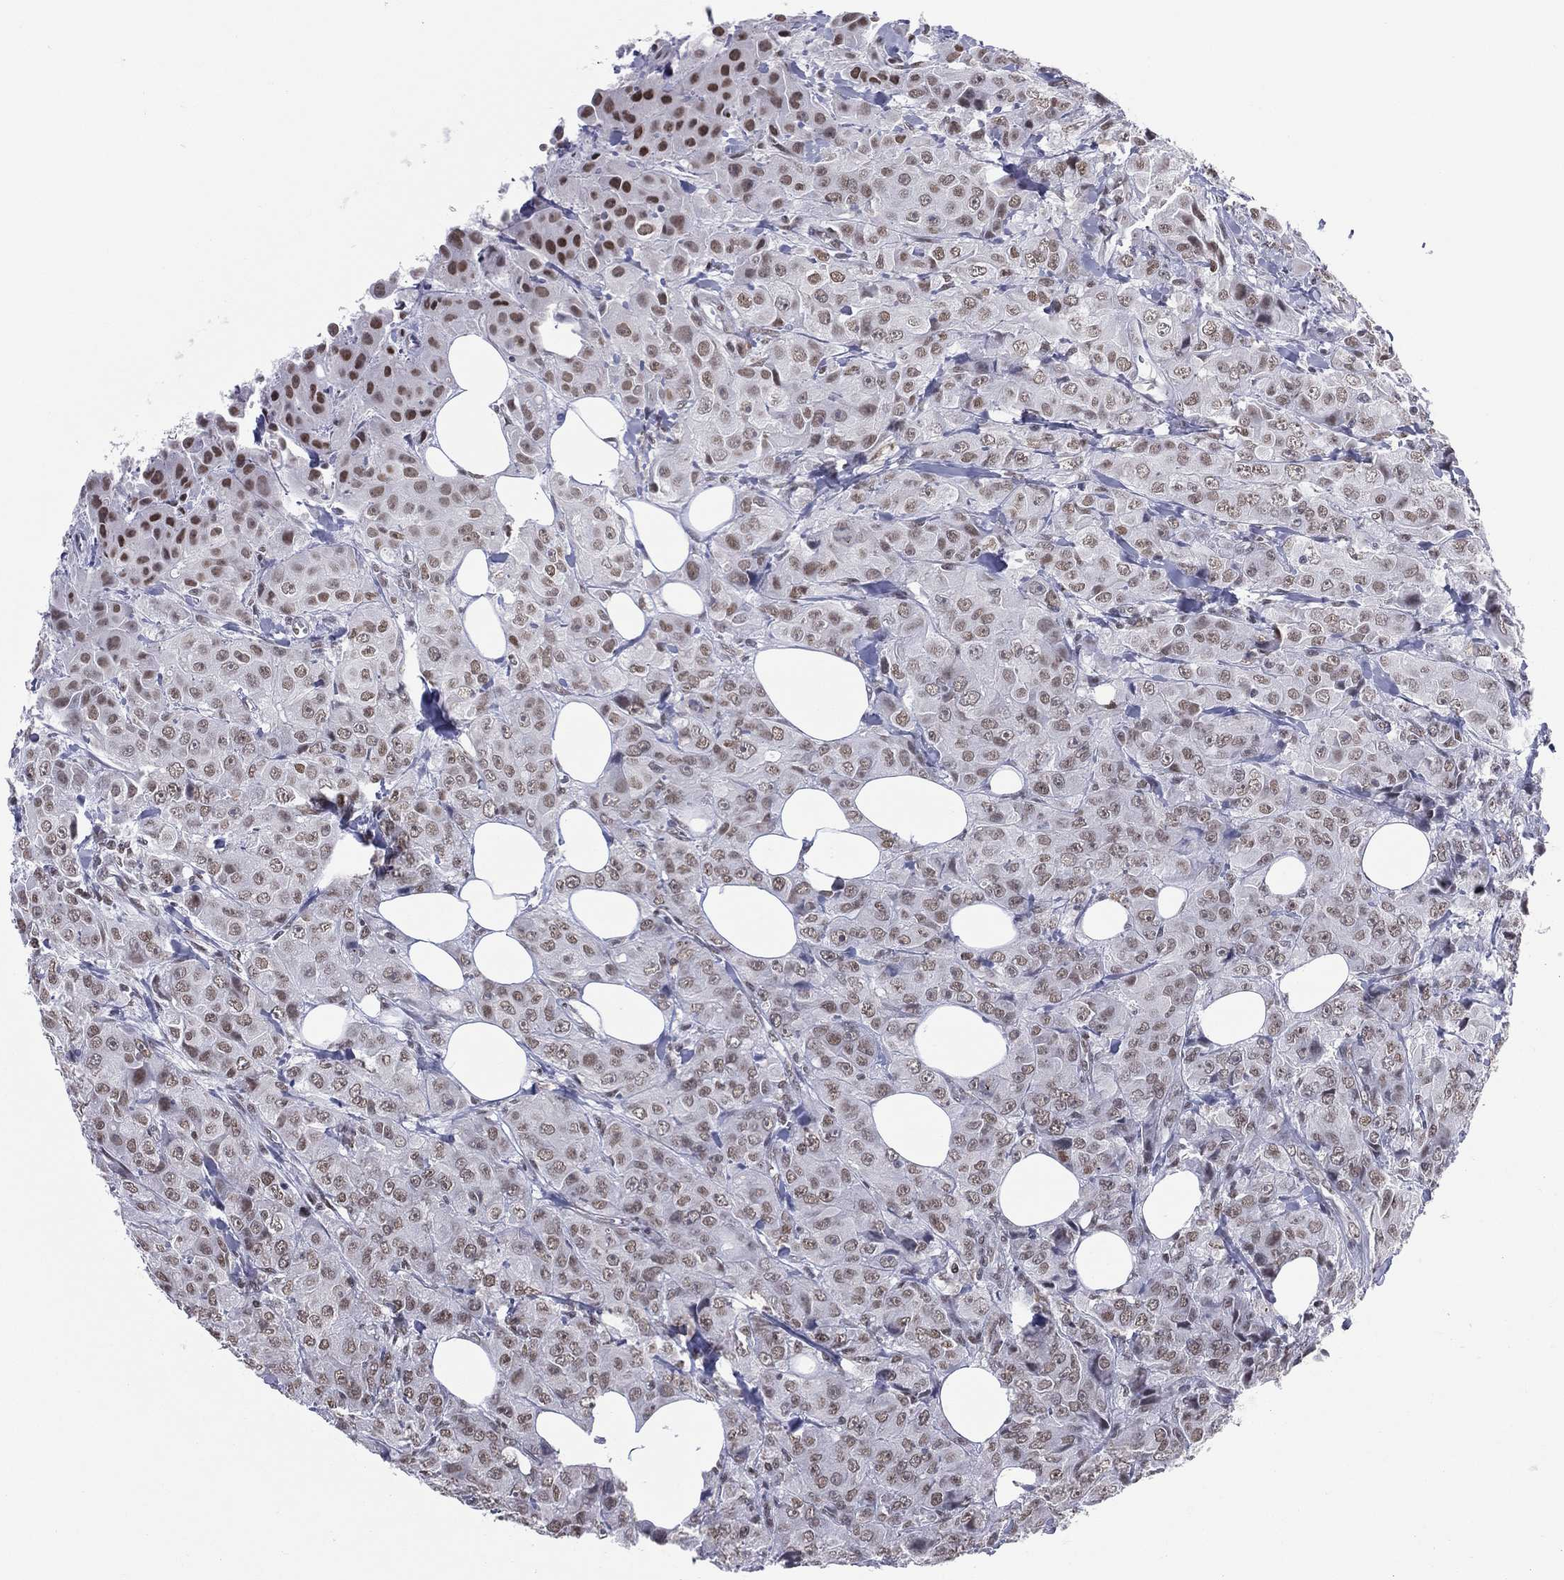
{"staining": {"intensity": "moderate", "quantity": "<25%", "location": "nuclear"}, "tissue": "breast cancer", "cell_type": "Tumor cells", "image_type": "cancer", "snomed": [{"axis": "morphology", "description": "Duct carcinoma"}, {"axis": "topography", "description": "Breast"}], "caption": "Human intraductal carcinoma (breast) stained for a protein (brown) exhibits moderate nuclear positive positivity in approximately <25% of tumor cells.", "gene": "ZNF7", "patient": {"sex": "female", "age": 43}}